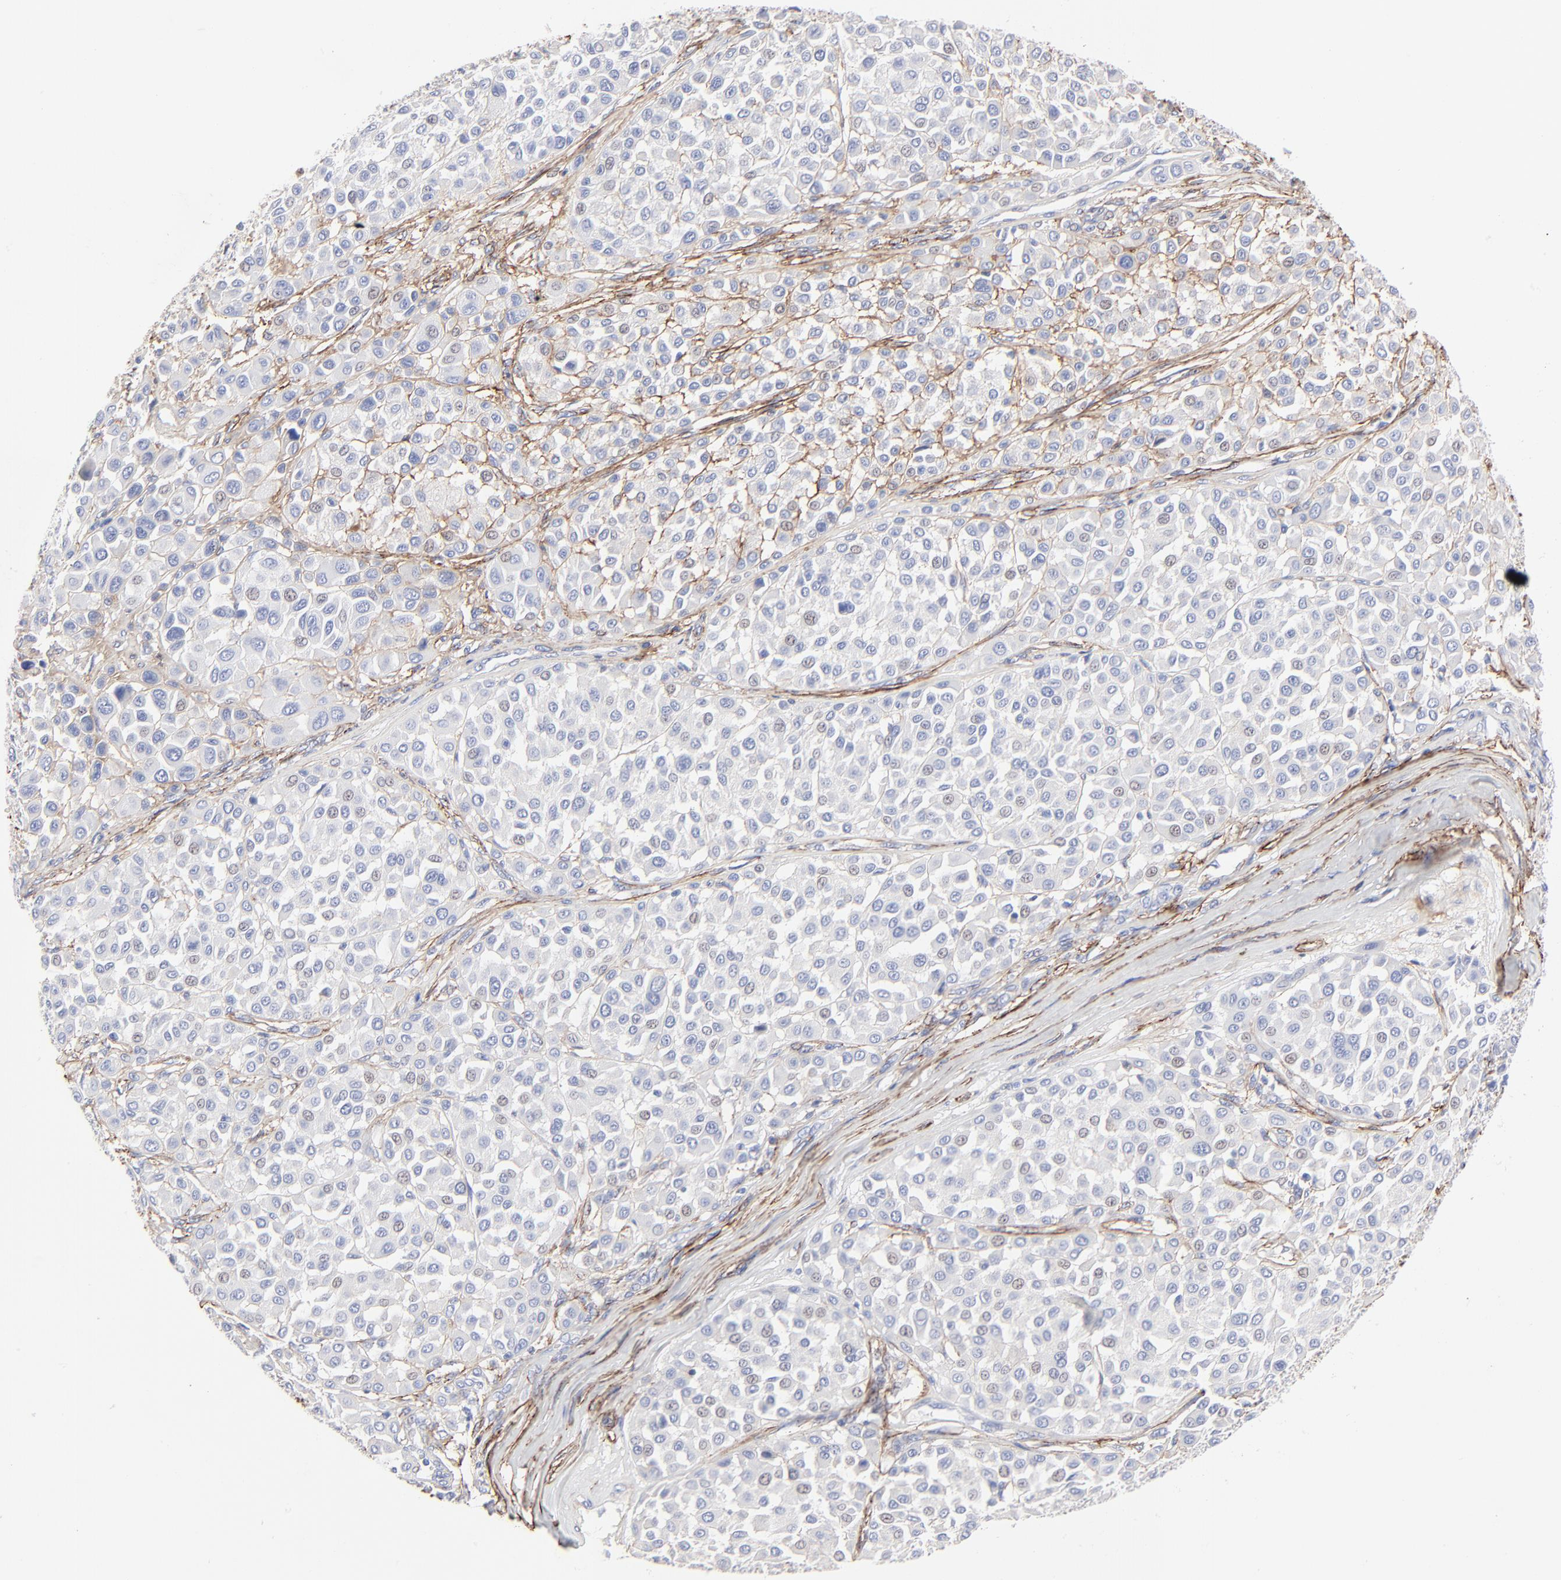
{"staining": {"intensity": "negative", "quantity": "none", "location": "none"}, "tissue": "melanoma", "cell_type": "Tumor cells", "image_type": "cancer", "snomed": [{"axis": "morphology", "description": "Malignant melanoma, Metastatic site"}, {"axis": "topography", "description": "Soft tissue"}], "caption": "Immunohistochemistry (IHC) of melanoma reveals no staining in tumor cells.", "gene": "FBLN2", "patient": {"sex": "male", "age": 41}}